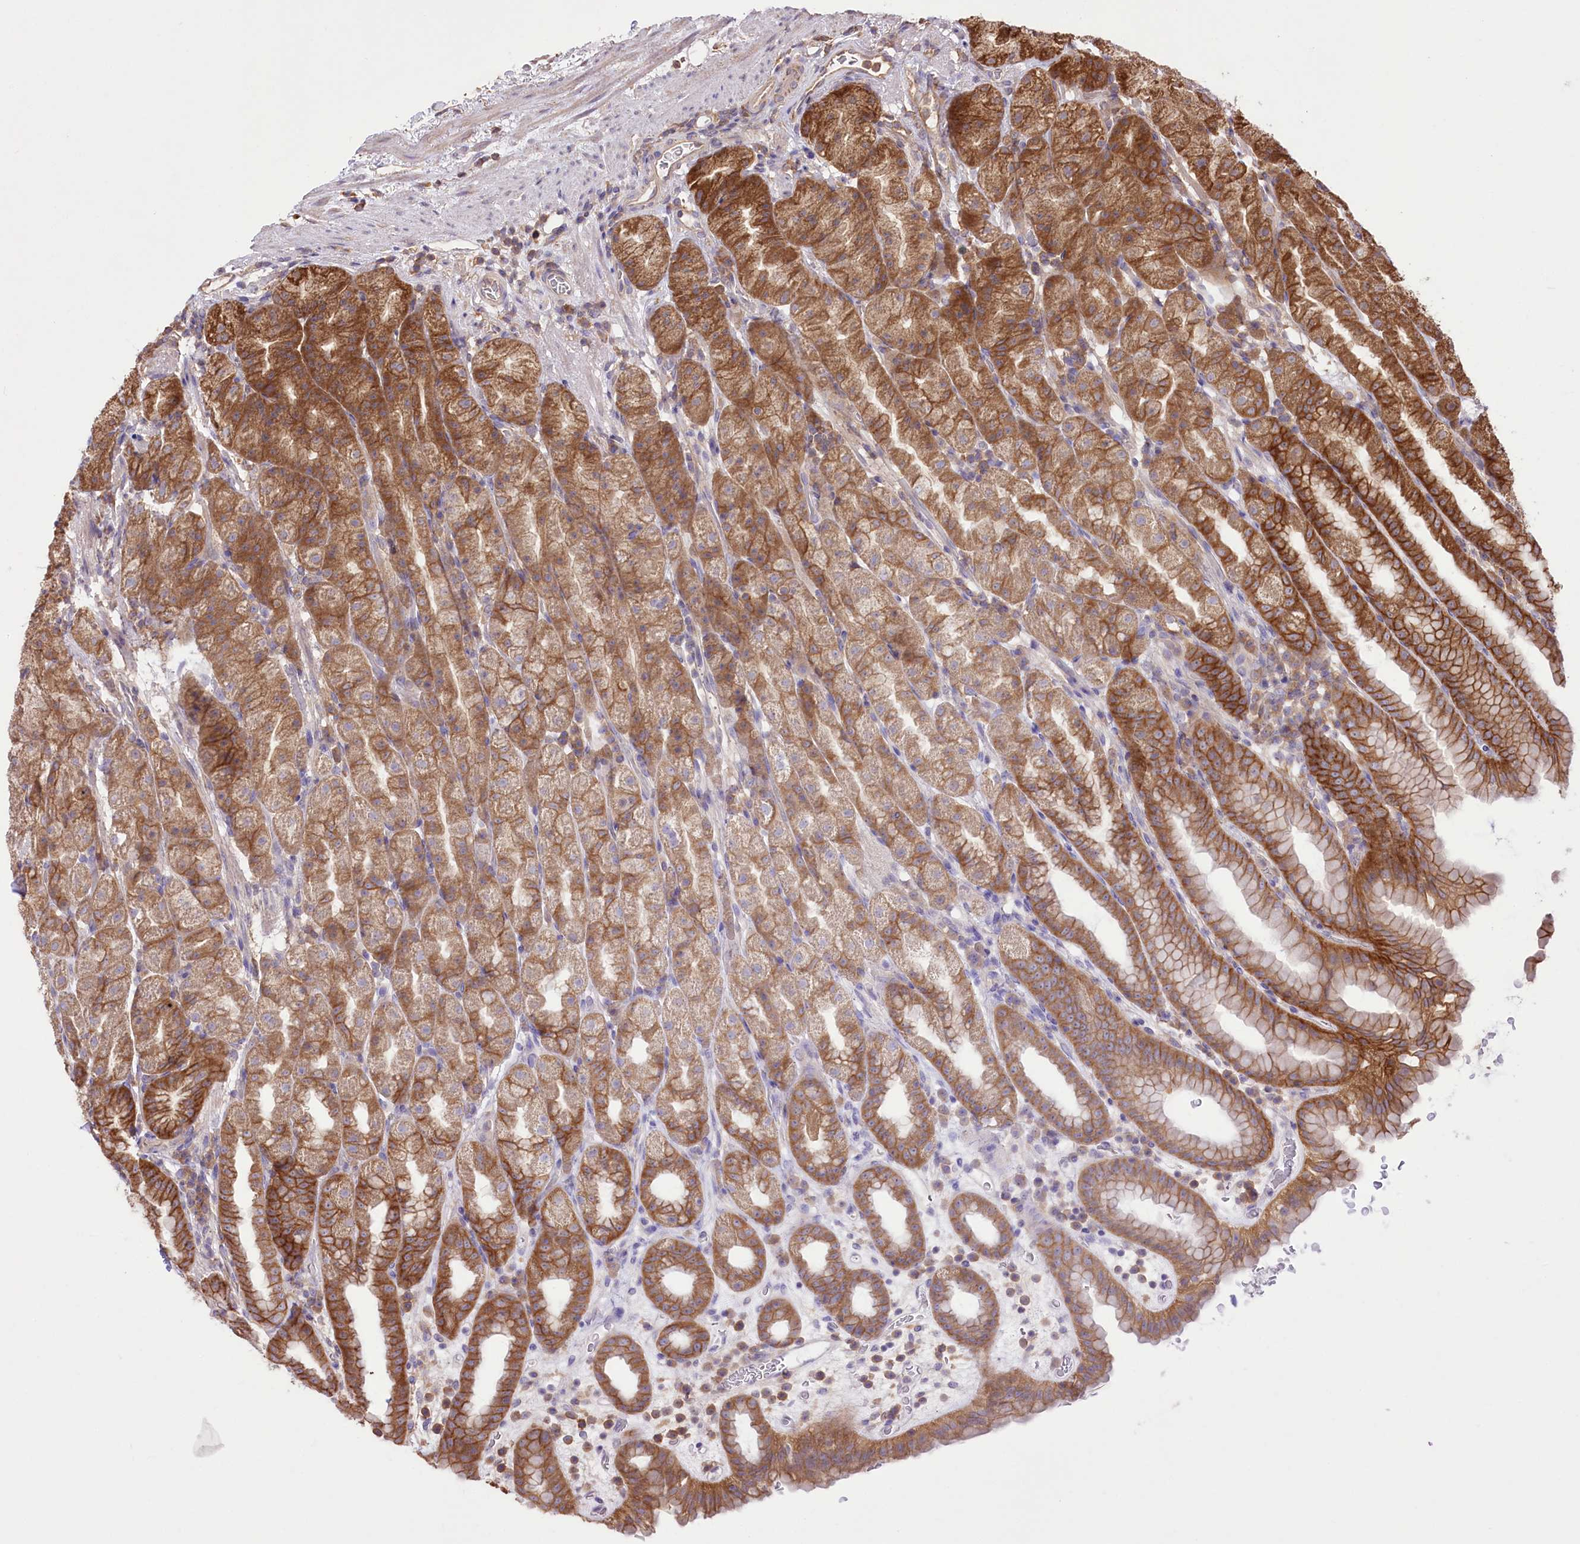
{"staining": {"intensity": "strong", "quantity": ">75%", "location": "cytoplasmic/membranous"}, "tissue": "stomach", "cell_type": "Glandular cells", "image_type": "normal", "snomed": [{"axis": "morphology", "description": "Normal tissue, NOS"}, {"axis": "topography", "description": "Stomach, upper"}], "caption": "About >75% of glandular cells in benign stomach demonstrate strong cytoplasmic/membranous protein staining as visualized by brown immunohistochemical staining.", "gene": "XYLB", "patient": {"sex": "male", "age": 68}}